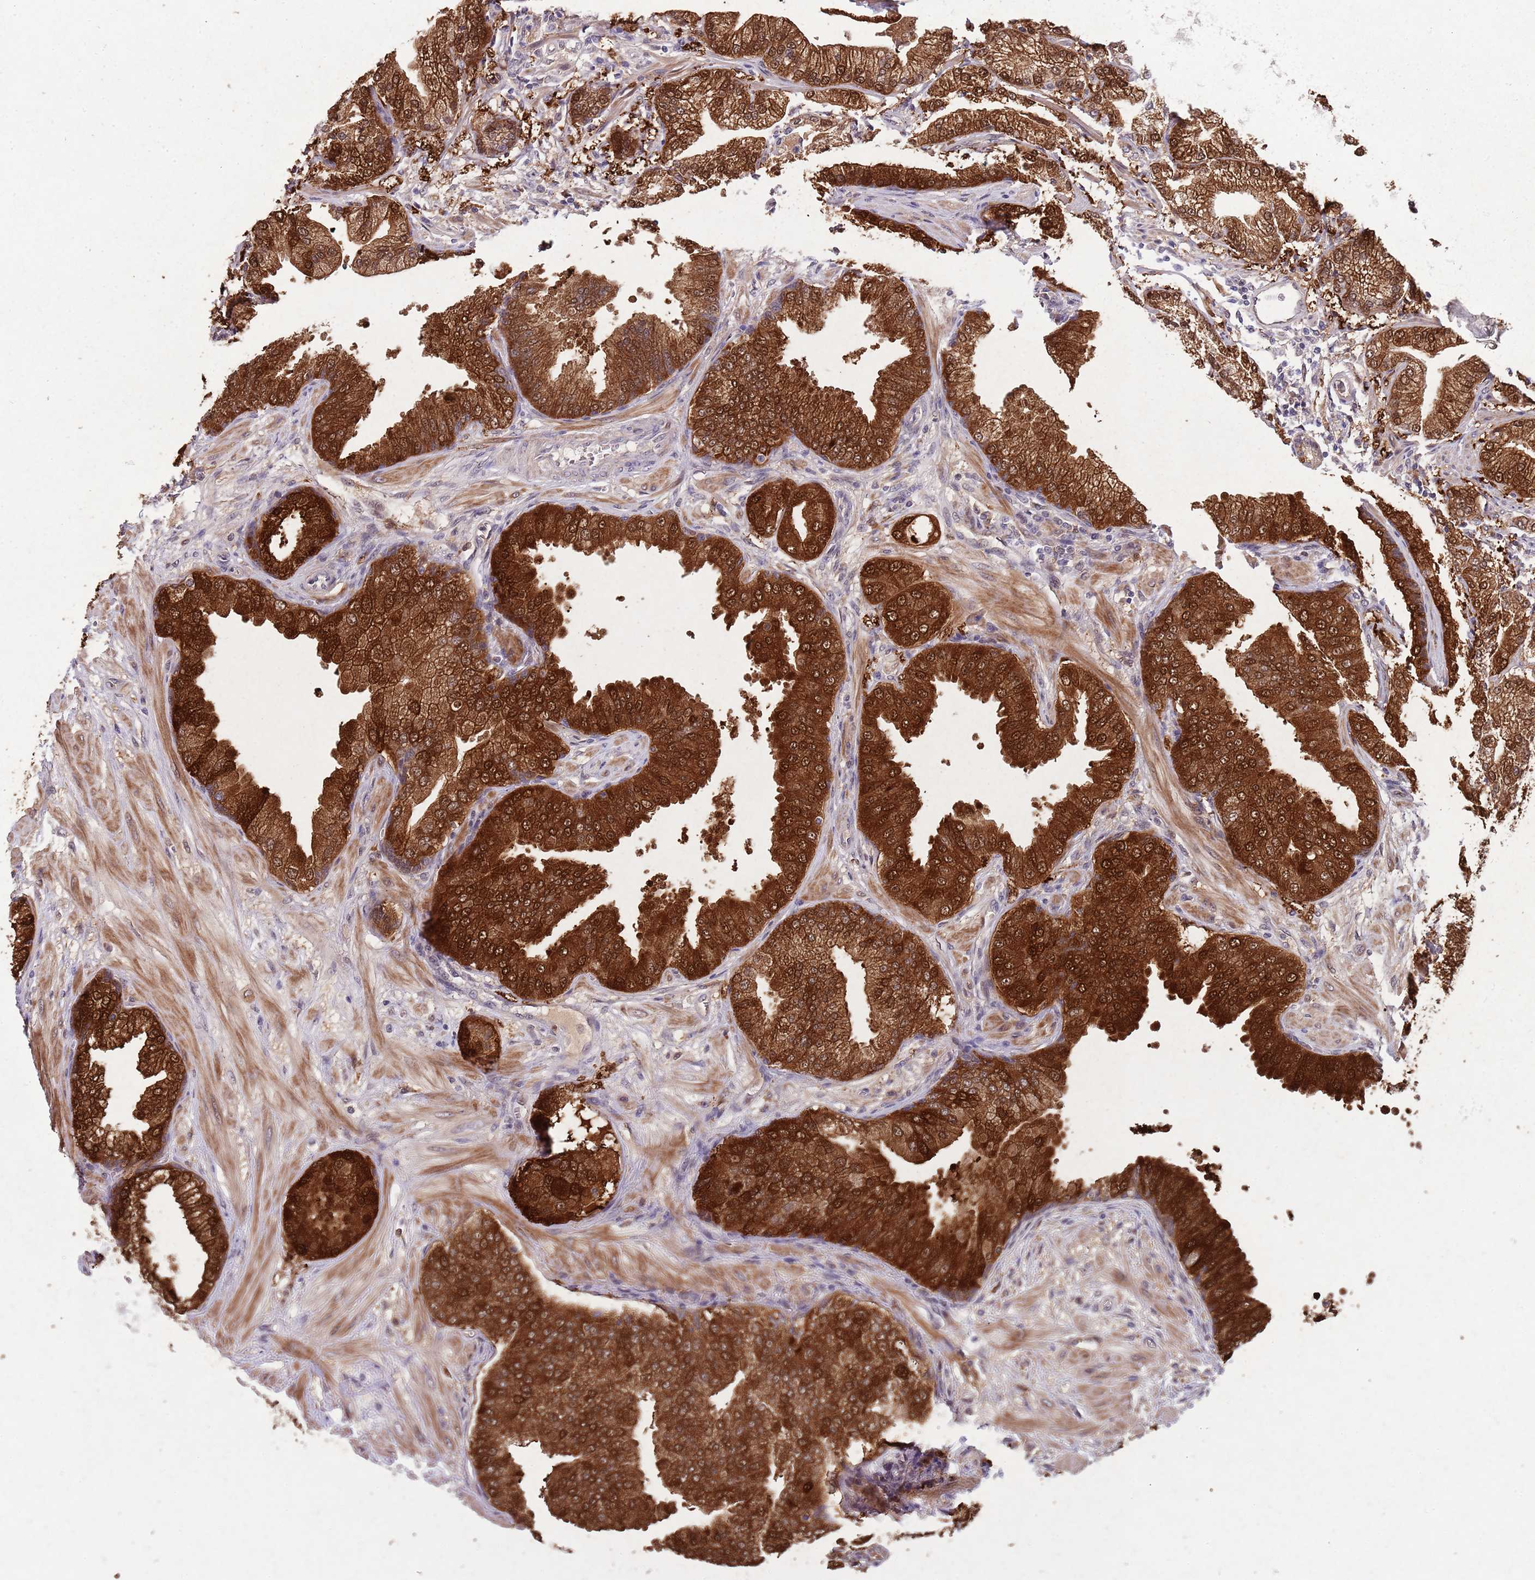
{"staining": {"intensity": "strong", "quantity": ">75%", "location": "cytoplasmic/membranous,nuclear"}, "tissue": "prostate cancer", "cell_type": "Tumor cells", "image_type": "cancer", "snomed": [{"axis": "morphology", "description": "Adenocarcinoma, Low grade"}, {"axis": "topography", "description": "Prostate"}], "caption": "This is a photomicrograph of IHC staining of adenocarcinoma (low-grade) (prostate), which shows strong positivity in the cytoplasmic/membranous and nuclear of tumor cells.", "gene": "ZNF639", "patient": {"sex": "male", "age": 55}}